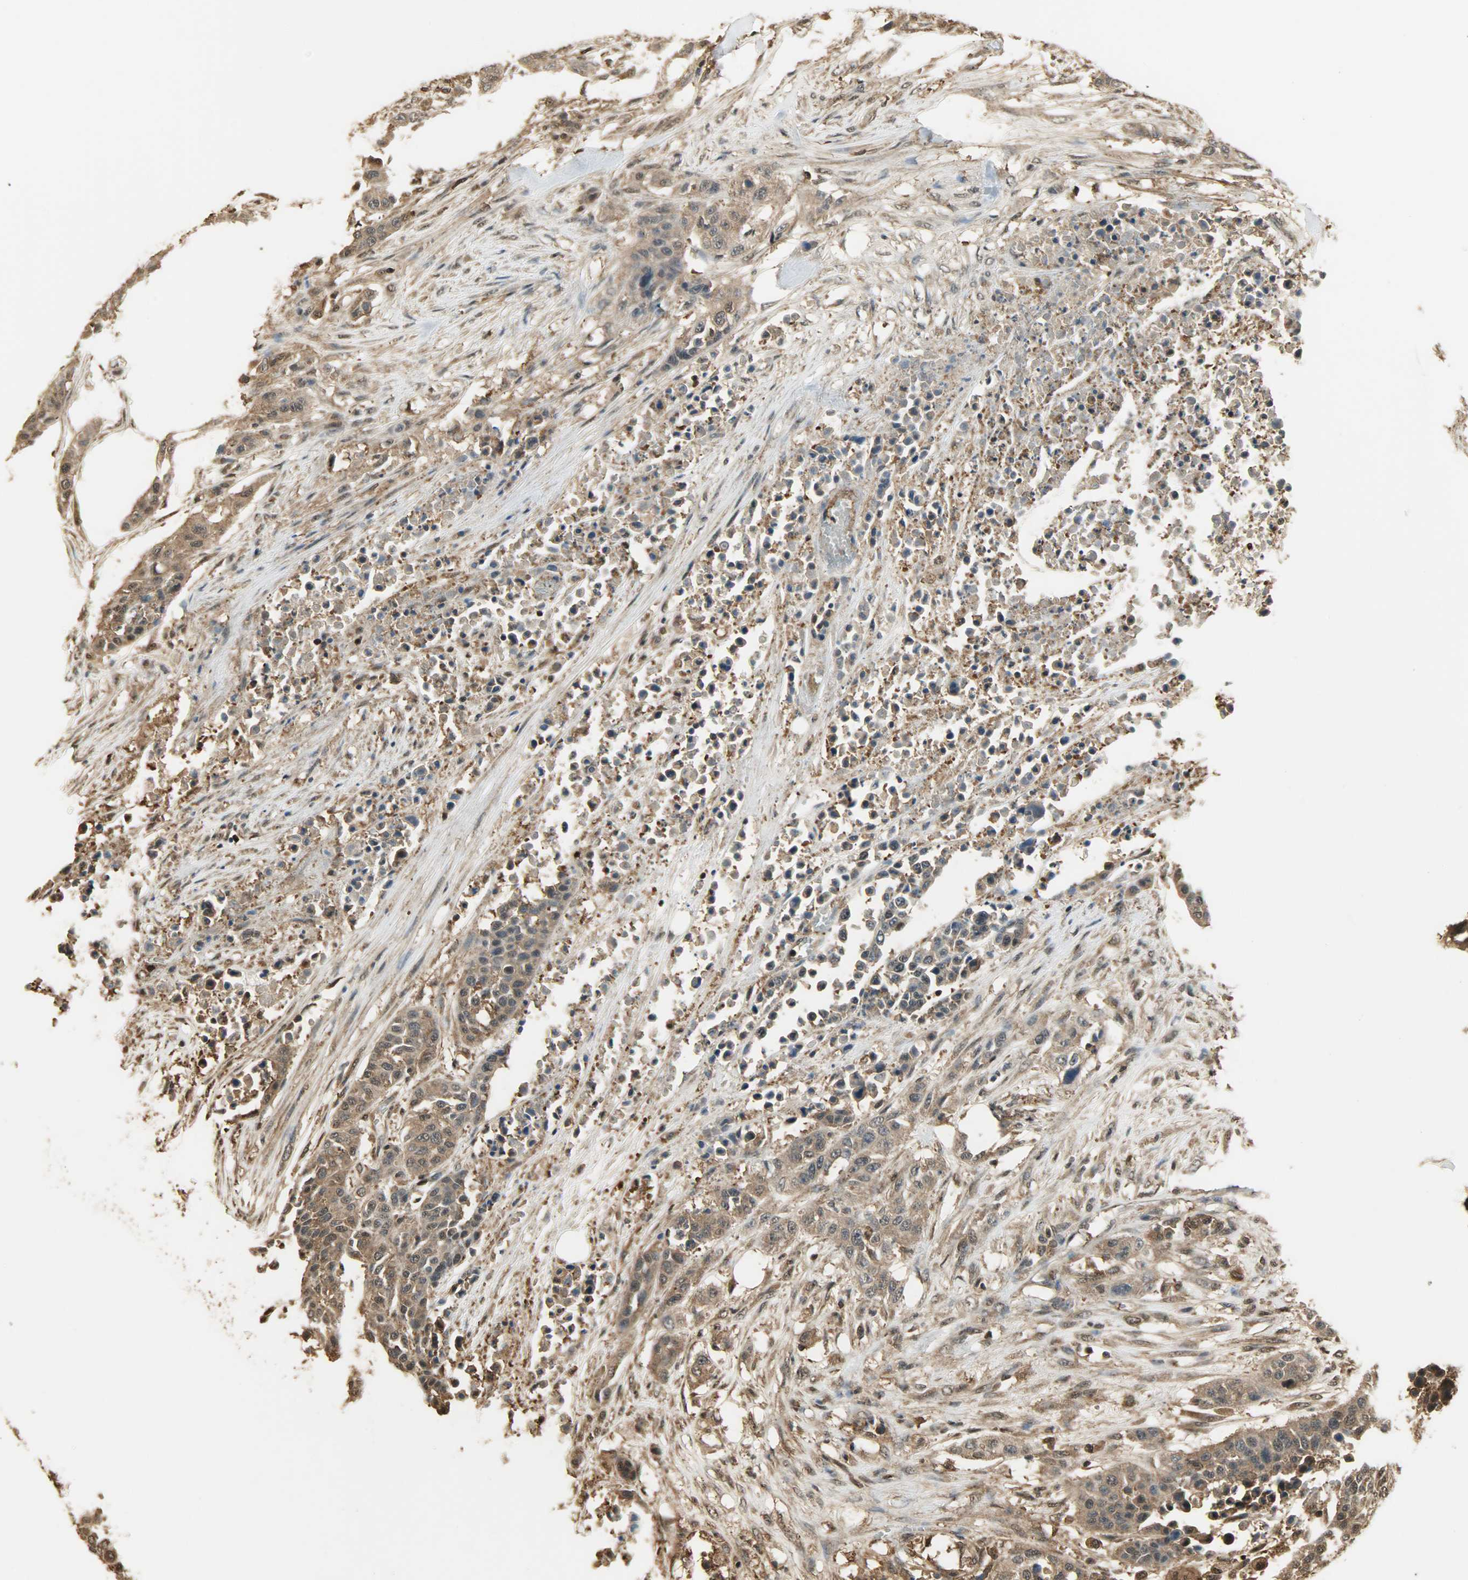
{"staining": {"intensity": "moderate", "quantity": ">75%", "location": "cytoplasmic/membranous,nuclear"}, "tissue": "urothelial cancer", "cell_type": "Tumor cells", "image_type": "cancer", "snomed": [{"axis": "morphology", "description": "Urothelial carcinoma, High grade"}, {"axis": "topography", "description": "Urinary bladder"}], "caption": "Immunohistochemical staining of human urothelial cancer shows medium levels of moderate cytoplasmic/membranous and nuclear staining in about >75% of tumor cells.", "gene": "YWHAZ", "patient": {"sex": "male", "age": 74}}